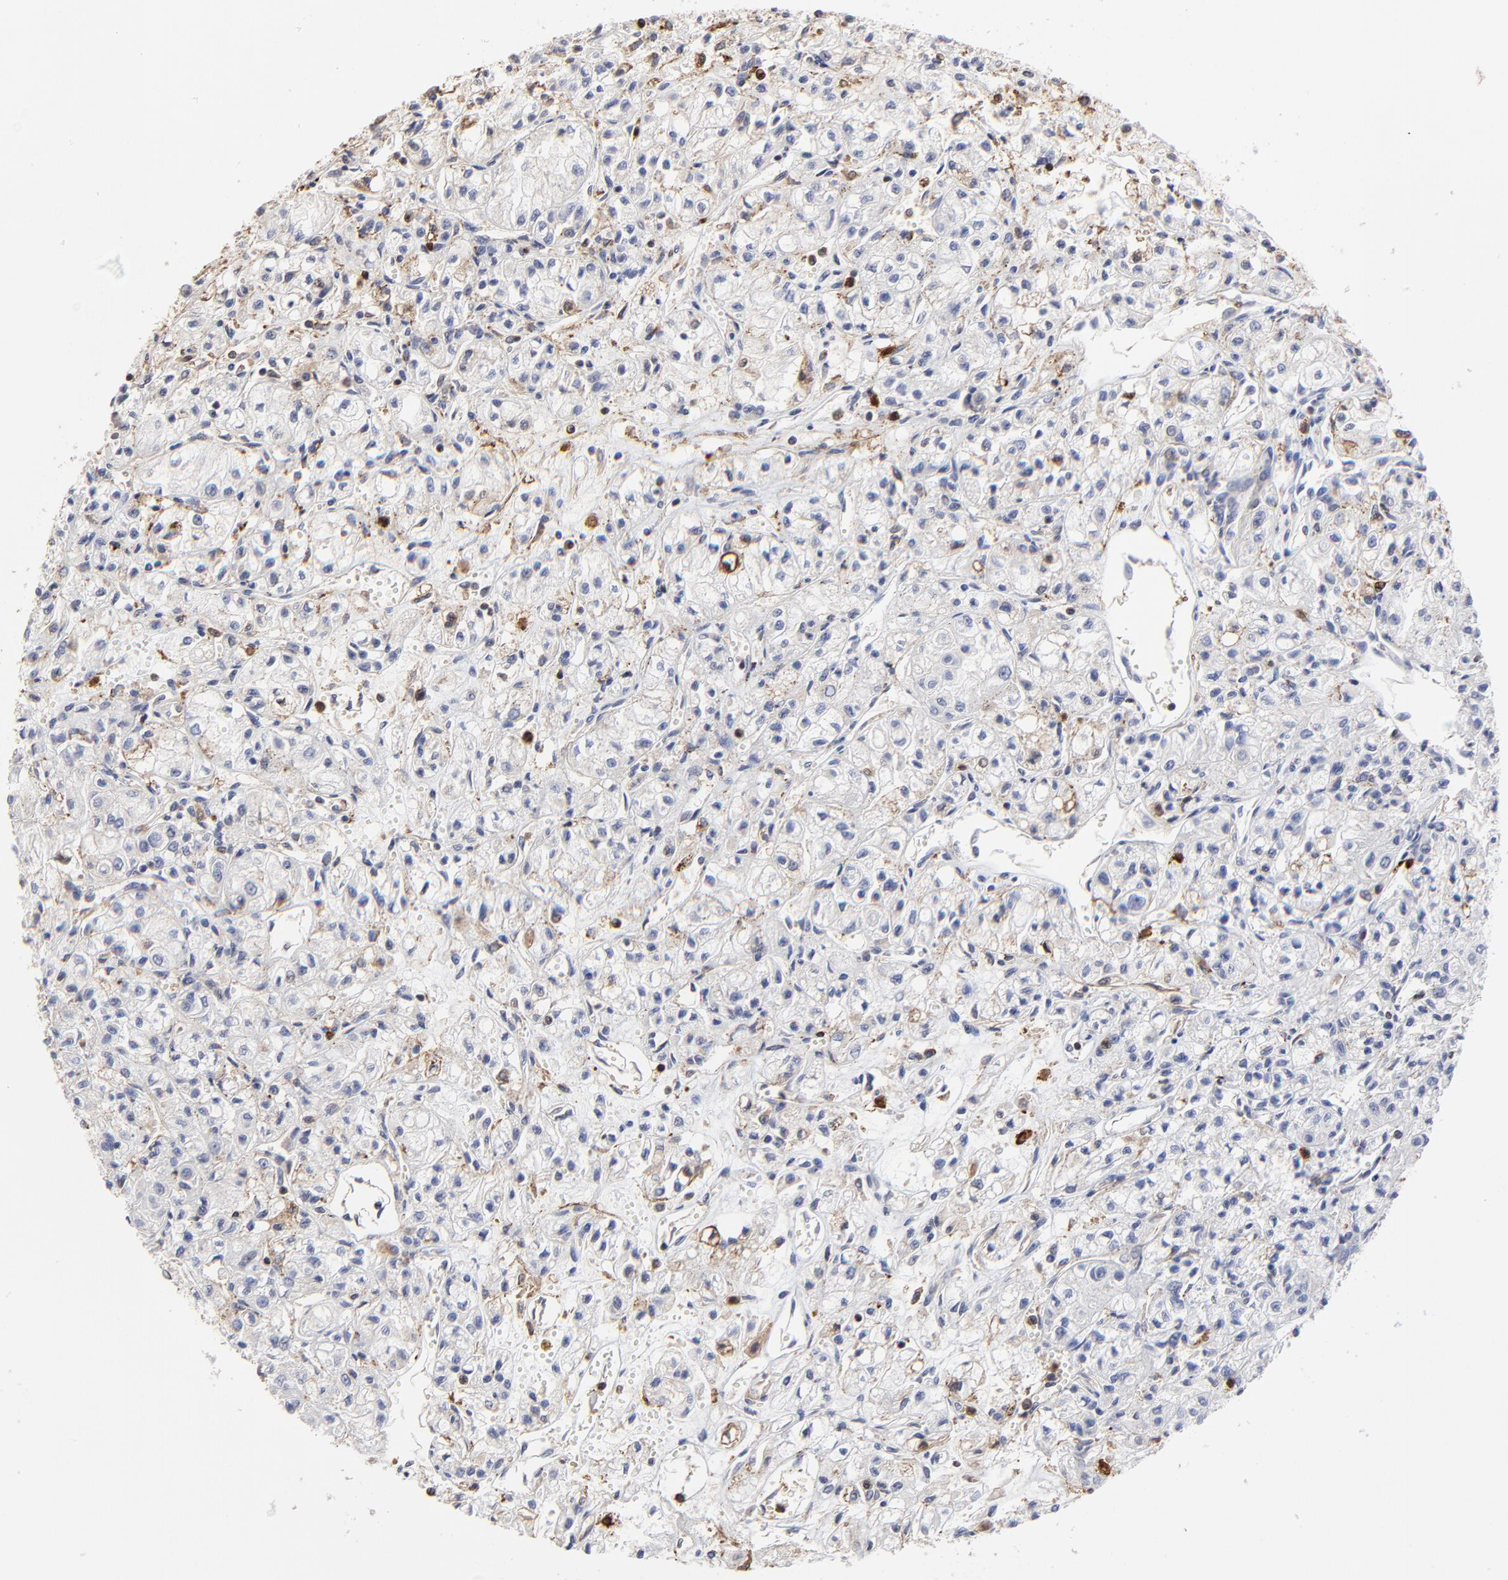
{"staining": {"intensity": "negative", "quantity": "none", "location": "none"}, "tissue": "renal cancer", "cell_type": "Tumor cells", "image_type": "cancer", "snomed": [{"axis": "morphology", "description": "Adenocarcinoma, NOS"}, {"axis": "topography", "description": "Kidney"}], "caption": "Immunohistochemistry photomicrograph of human adenocarcinoma (renal) stained for a protein (brown), which exhibits no staining in tumor cells.", "gene": "SLC6A14", "patient": {"sex": "male", "age": 78}}